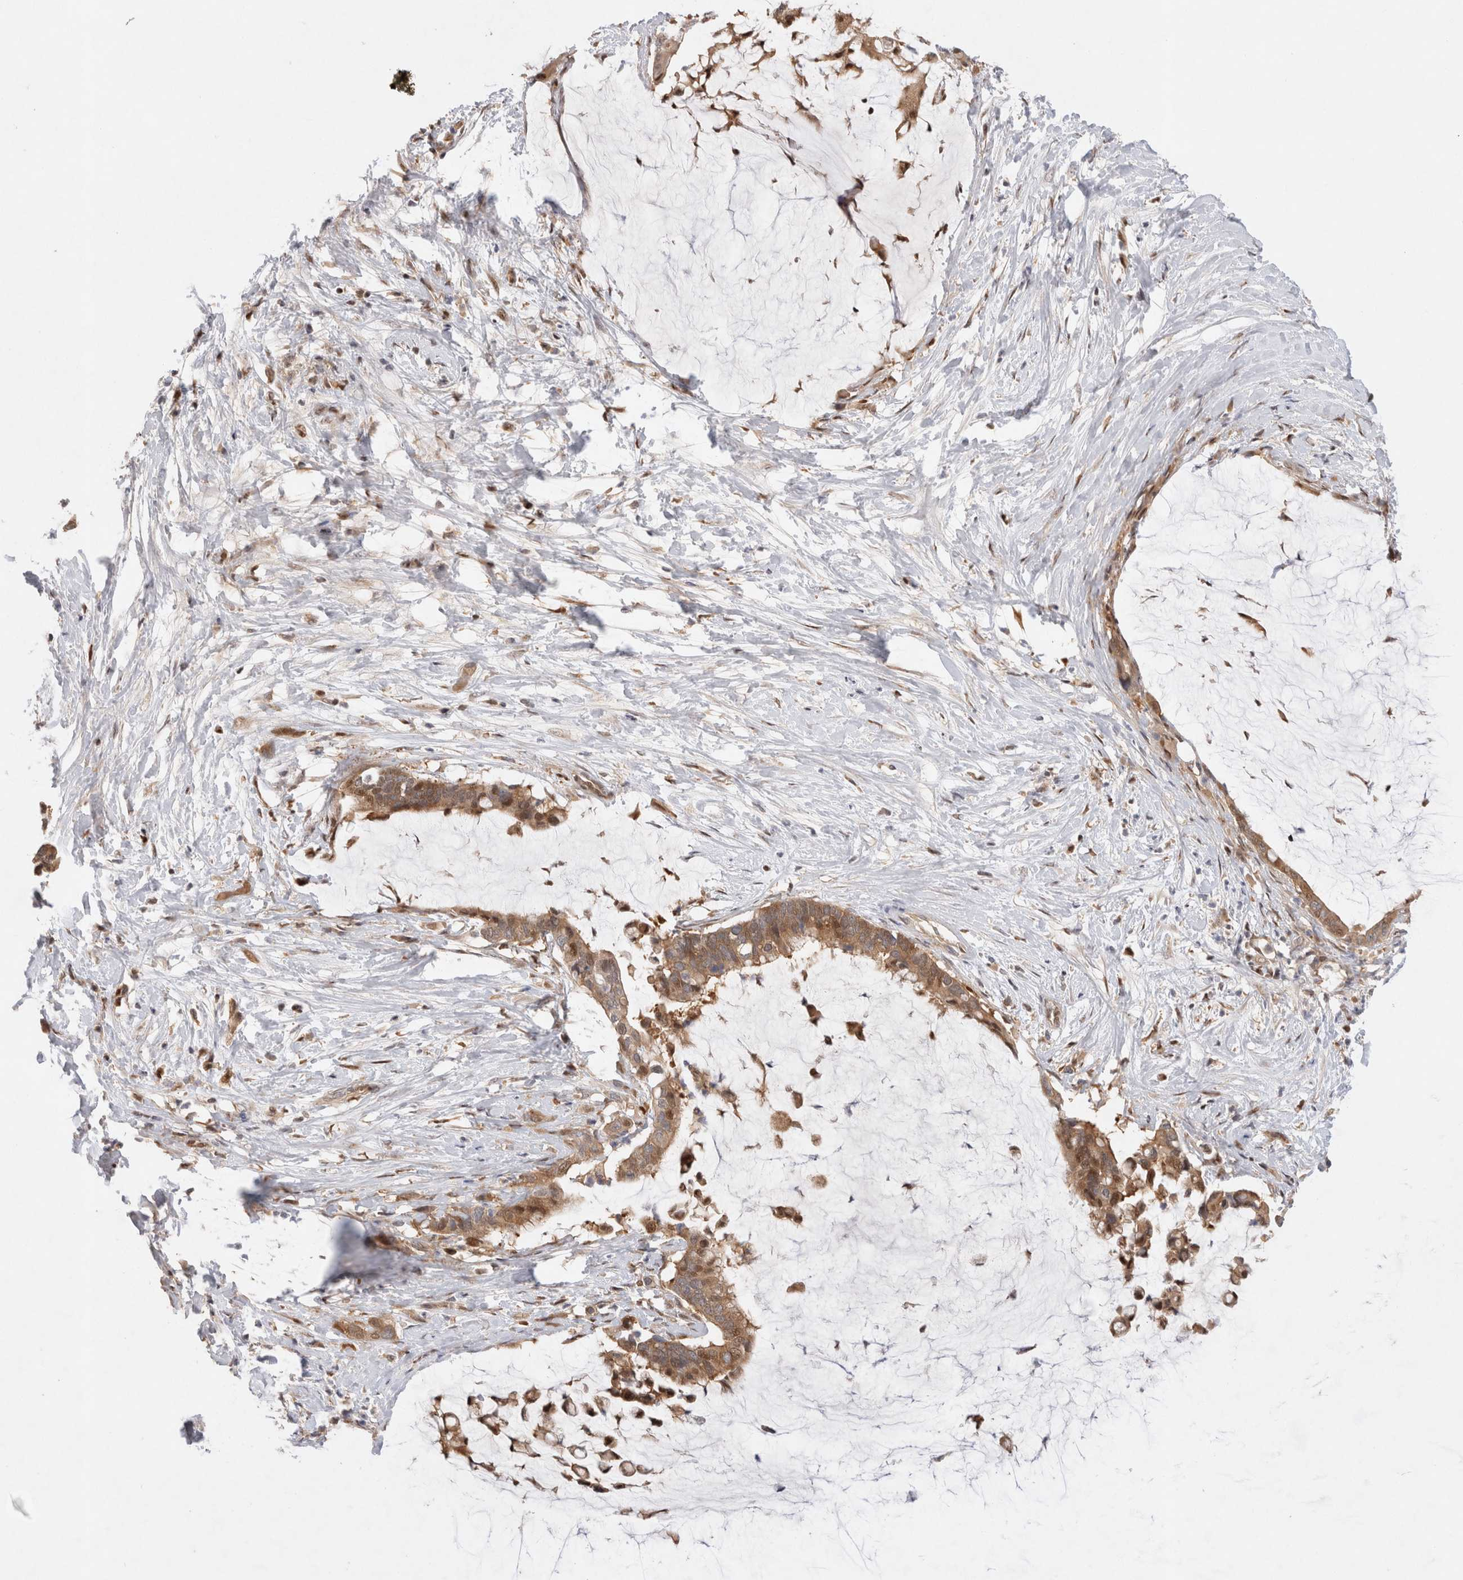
{"staining": {"intensity": "moderate", "quantity": ">75%", "location": "cytoplasmic/membranous,nuclear"}, "tissue": "pancreatic cancer", "cell_type": "Tumor cells", "image_type": "cancer", "snomed": [{"axis": "morphology", "description": "Adenocarcinoma, NOS"}, {"axis": "topography", "description": "Pancreas"}], "caption": "The micrograph displays a brown stain indicating the presence of a protein in the cytoplasmic/membranous and nuclear of tumor cells in adenocarcinoma (pancreatic).", "gene": "HTT", "patient": {"sex": "male", "age": 41}}